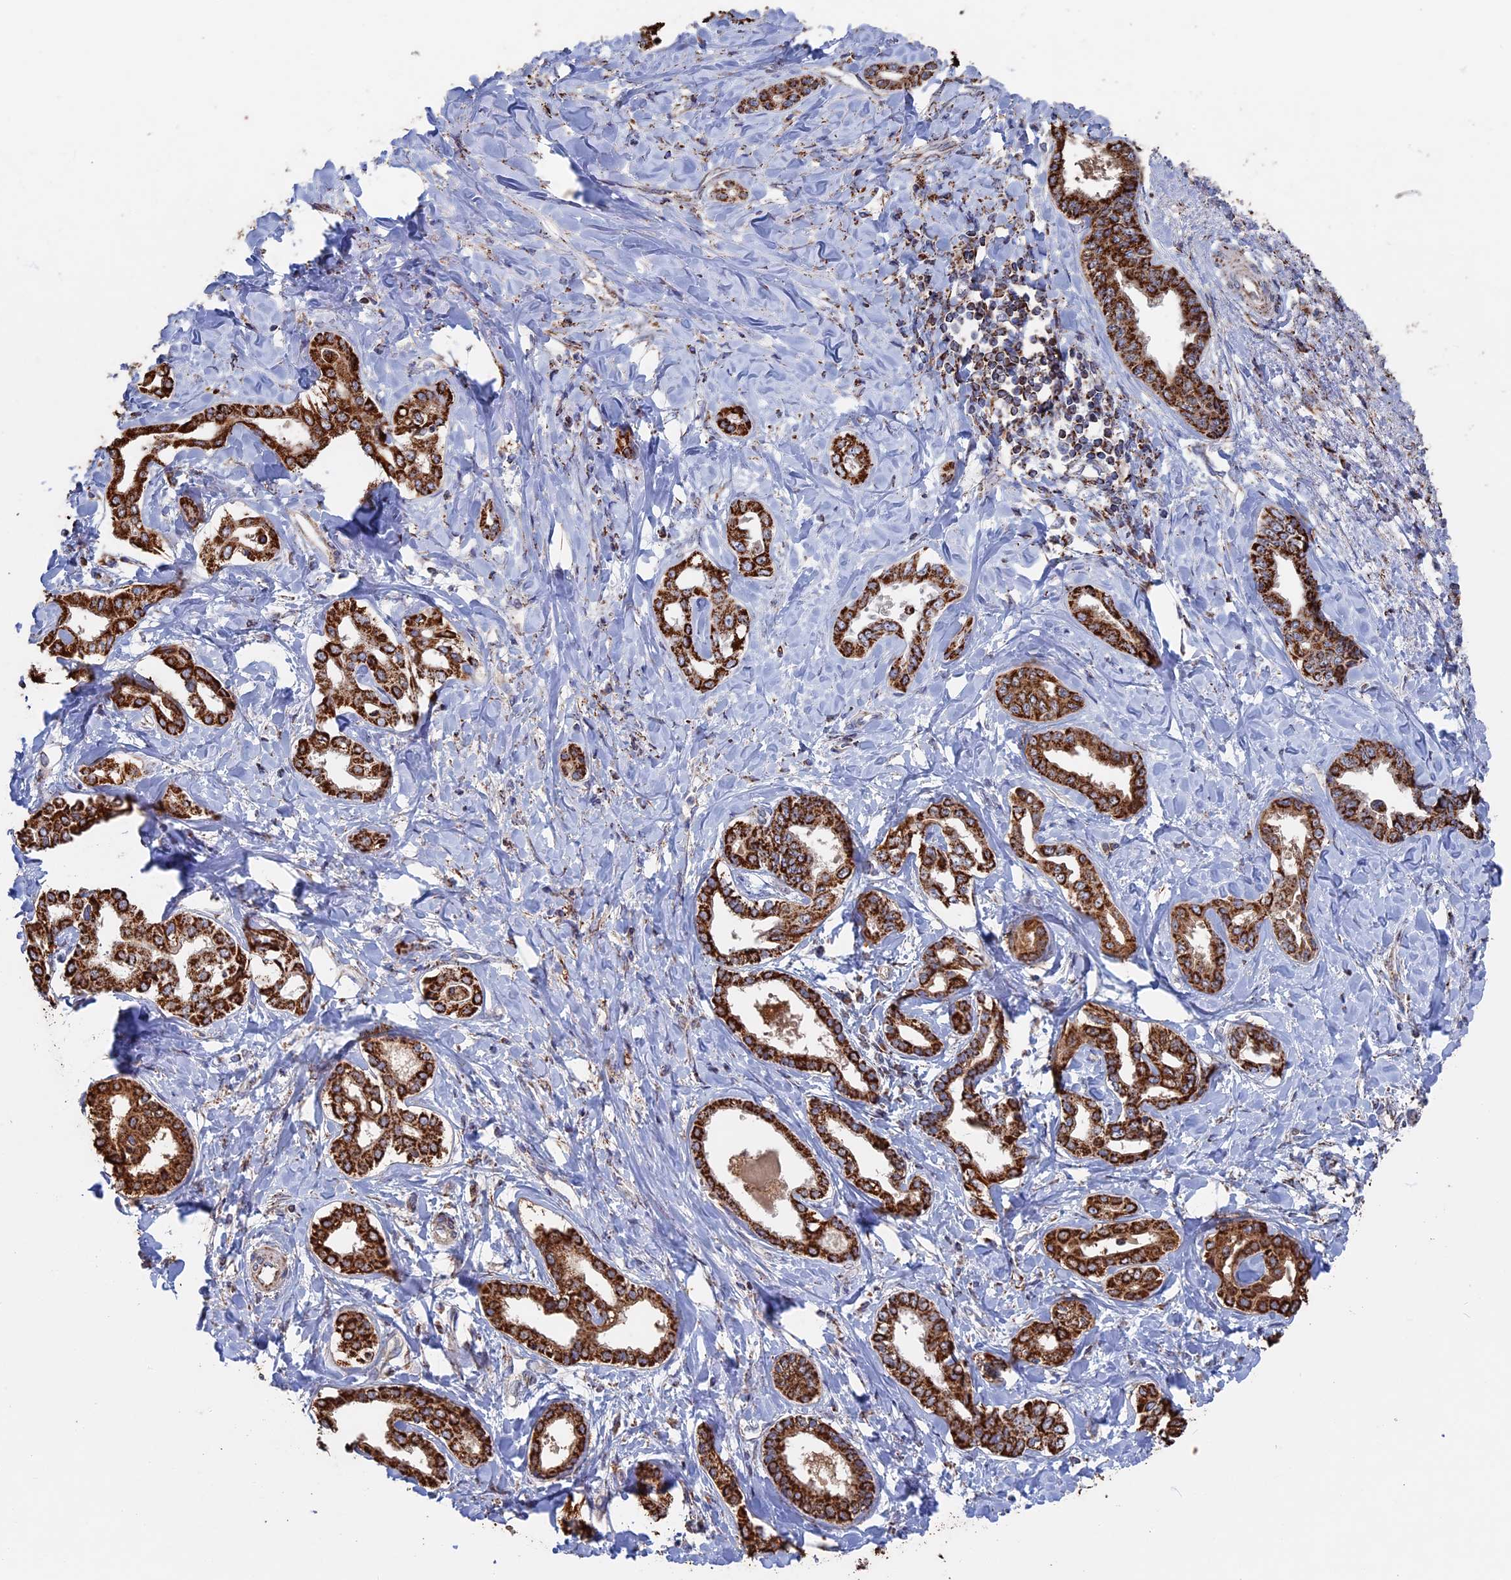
{"staining": {"intensity": "strong", "quantity": ">75%", "location": "cytoplasmic/membranous"}, "tissue": "liver cancer", "cell_type": "Tumor cells", "image_type": "cancer", "snomed": [{"axis": "morphology", "description": "Cholangiocarcinoma"}, {"axis": "topography", "description": "Liver"}], "caption": "Protein expression analysis of human liver cholangiocarcinoma reveals strong cytoplasmic/membranous staining in approximately >75% of tumor cells.", "gene": "SEC24D", "patient": {"sex": "female", "age": 77}}